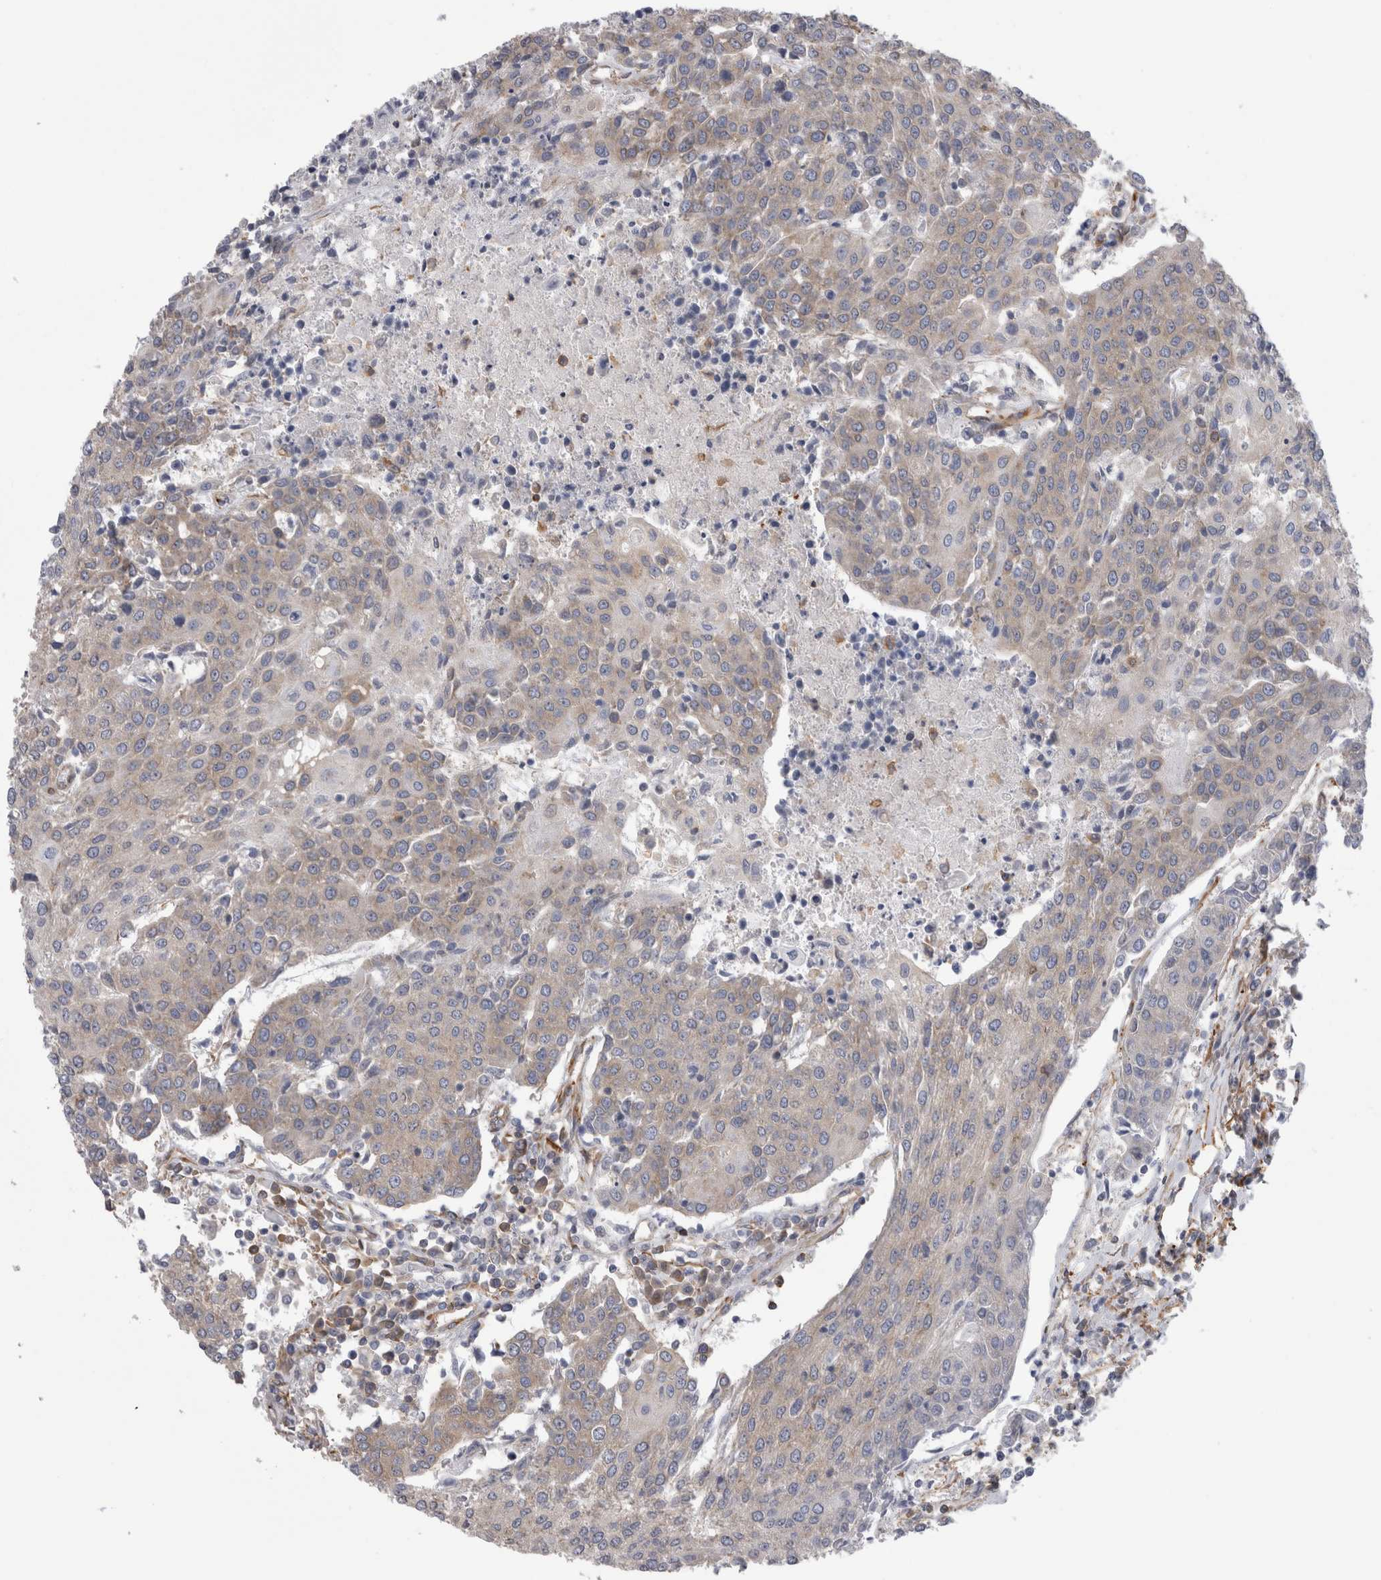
{"staining": {"intensity": "weak", "quantity": "<25%", "location": "cytoplasmic/membranous"}, "tissue": "urothelial cancer", "cell_type": "Tumor cells", "image_type": "cancer", "snomed": [{"axis": "morphology", "description": "Urothelial carcinoma, High grade"}, {"axis": "topography", "description": "Urinary bladder"}], "caption": "Micrograph shows no protein staining in tumor cells of urothelial cancer tissue.", "gene": "EPRS1", "patient": {"sex": "female", "age": 85}}